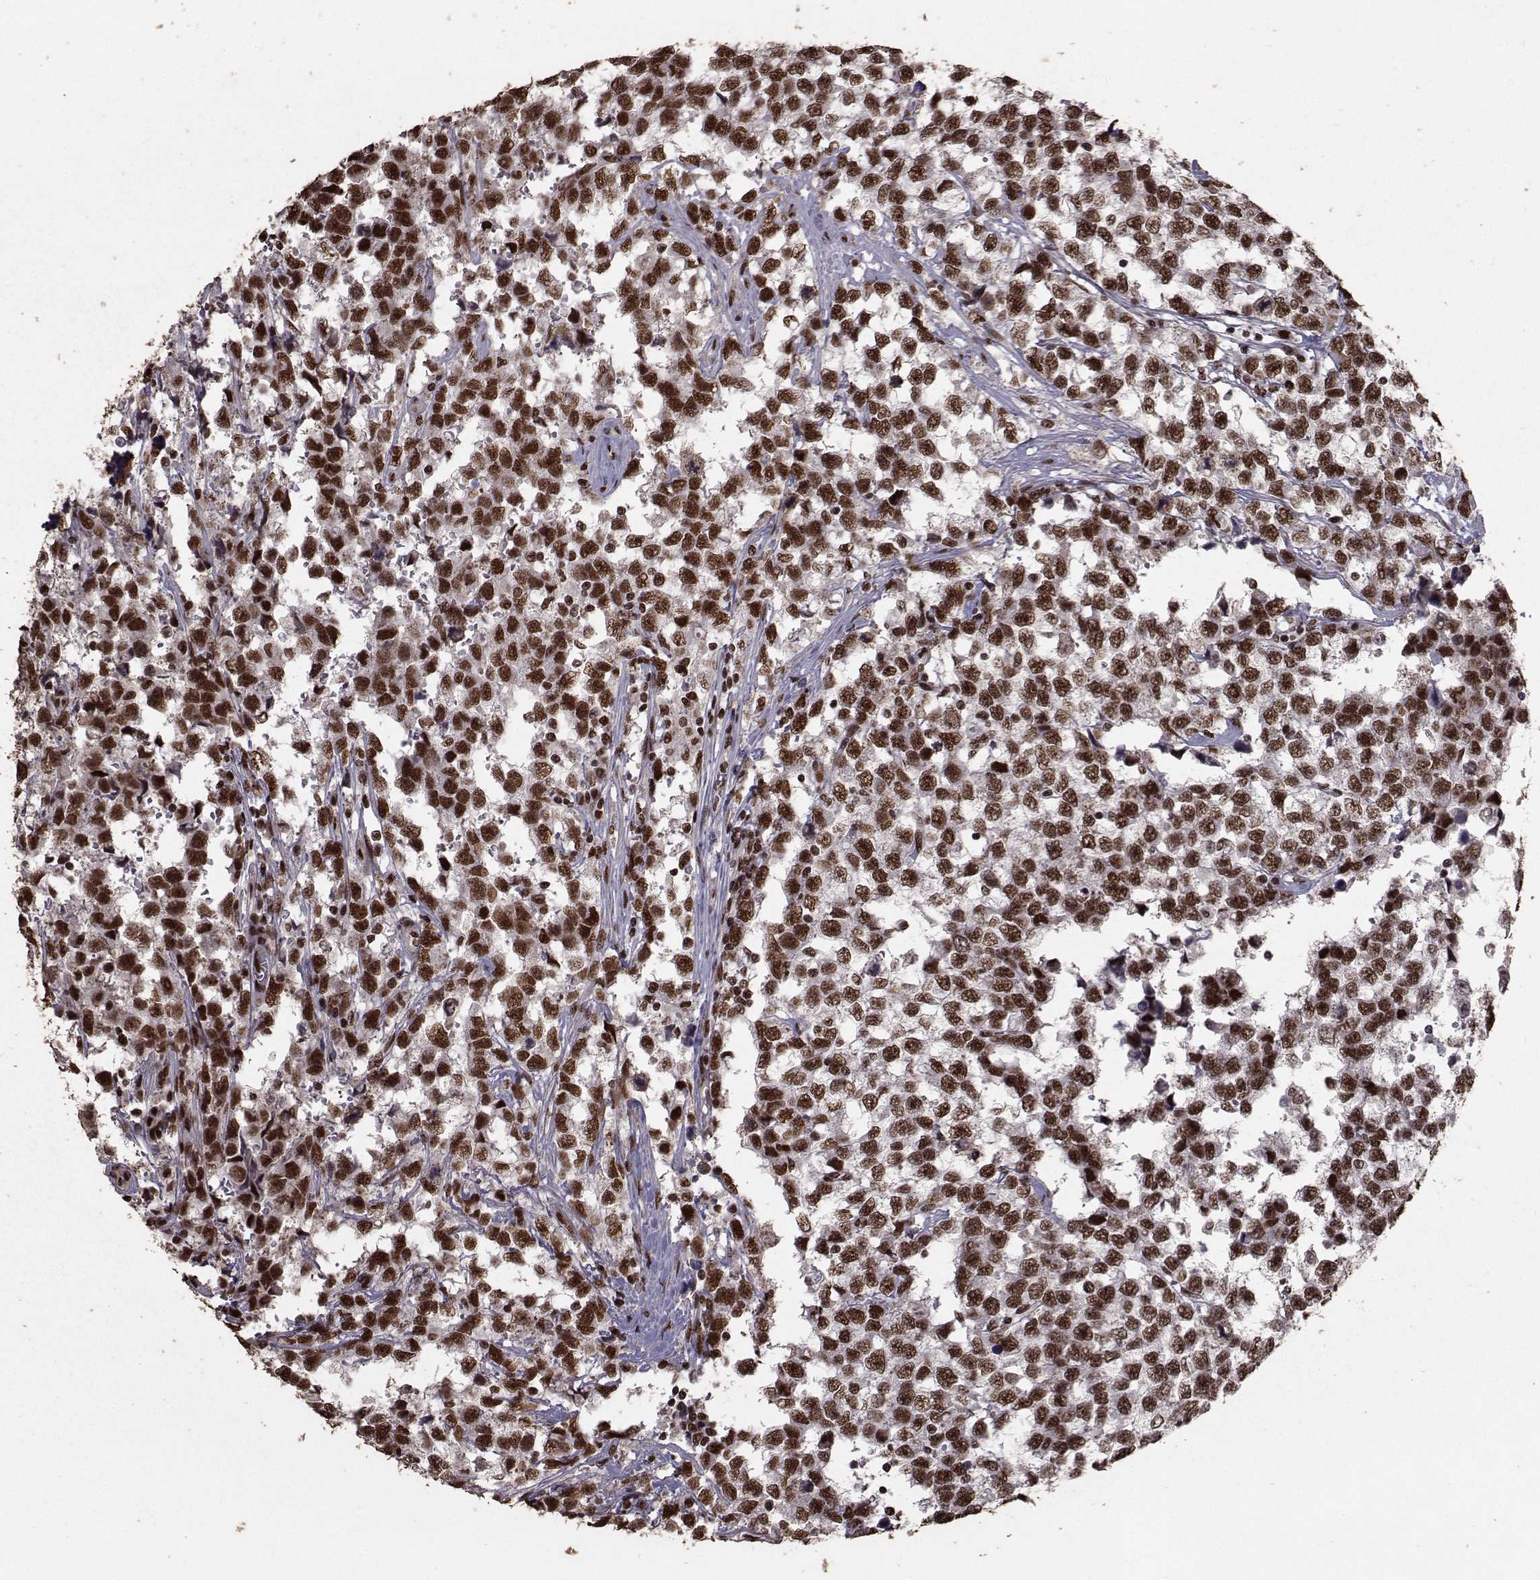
{"staining": {"intensity": "strong", "quantity": ">75%", "location": "nuclear"}, "tissue": "testis cancer", "cell_type": "Tumor cells", "image_type": "cancer", "snomed": [{"axis": "morphology", "description": "Seminoma, NOS"}, {"axis": "topography", "description": "Testis"}], "caption": "Testis seminoma stained with a brown dye displays strong nuclear positive positivity in approximately >75% of tumor cells.", "gene": "SF1", "patient": {"sex": "male", "age": 34}}